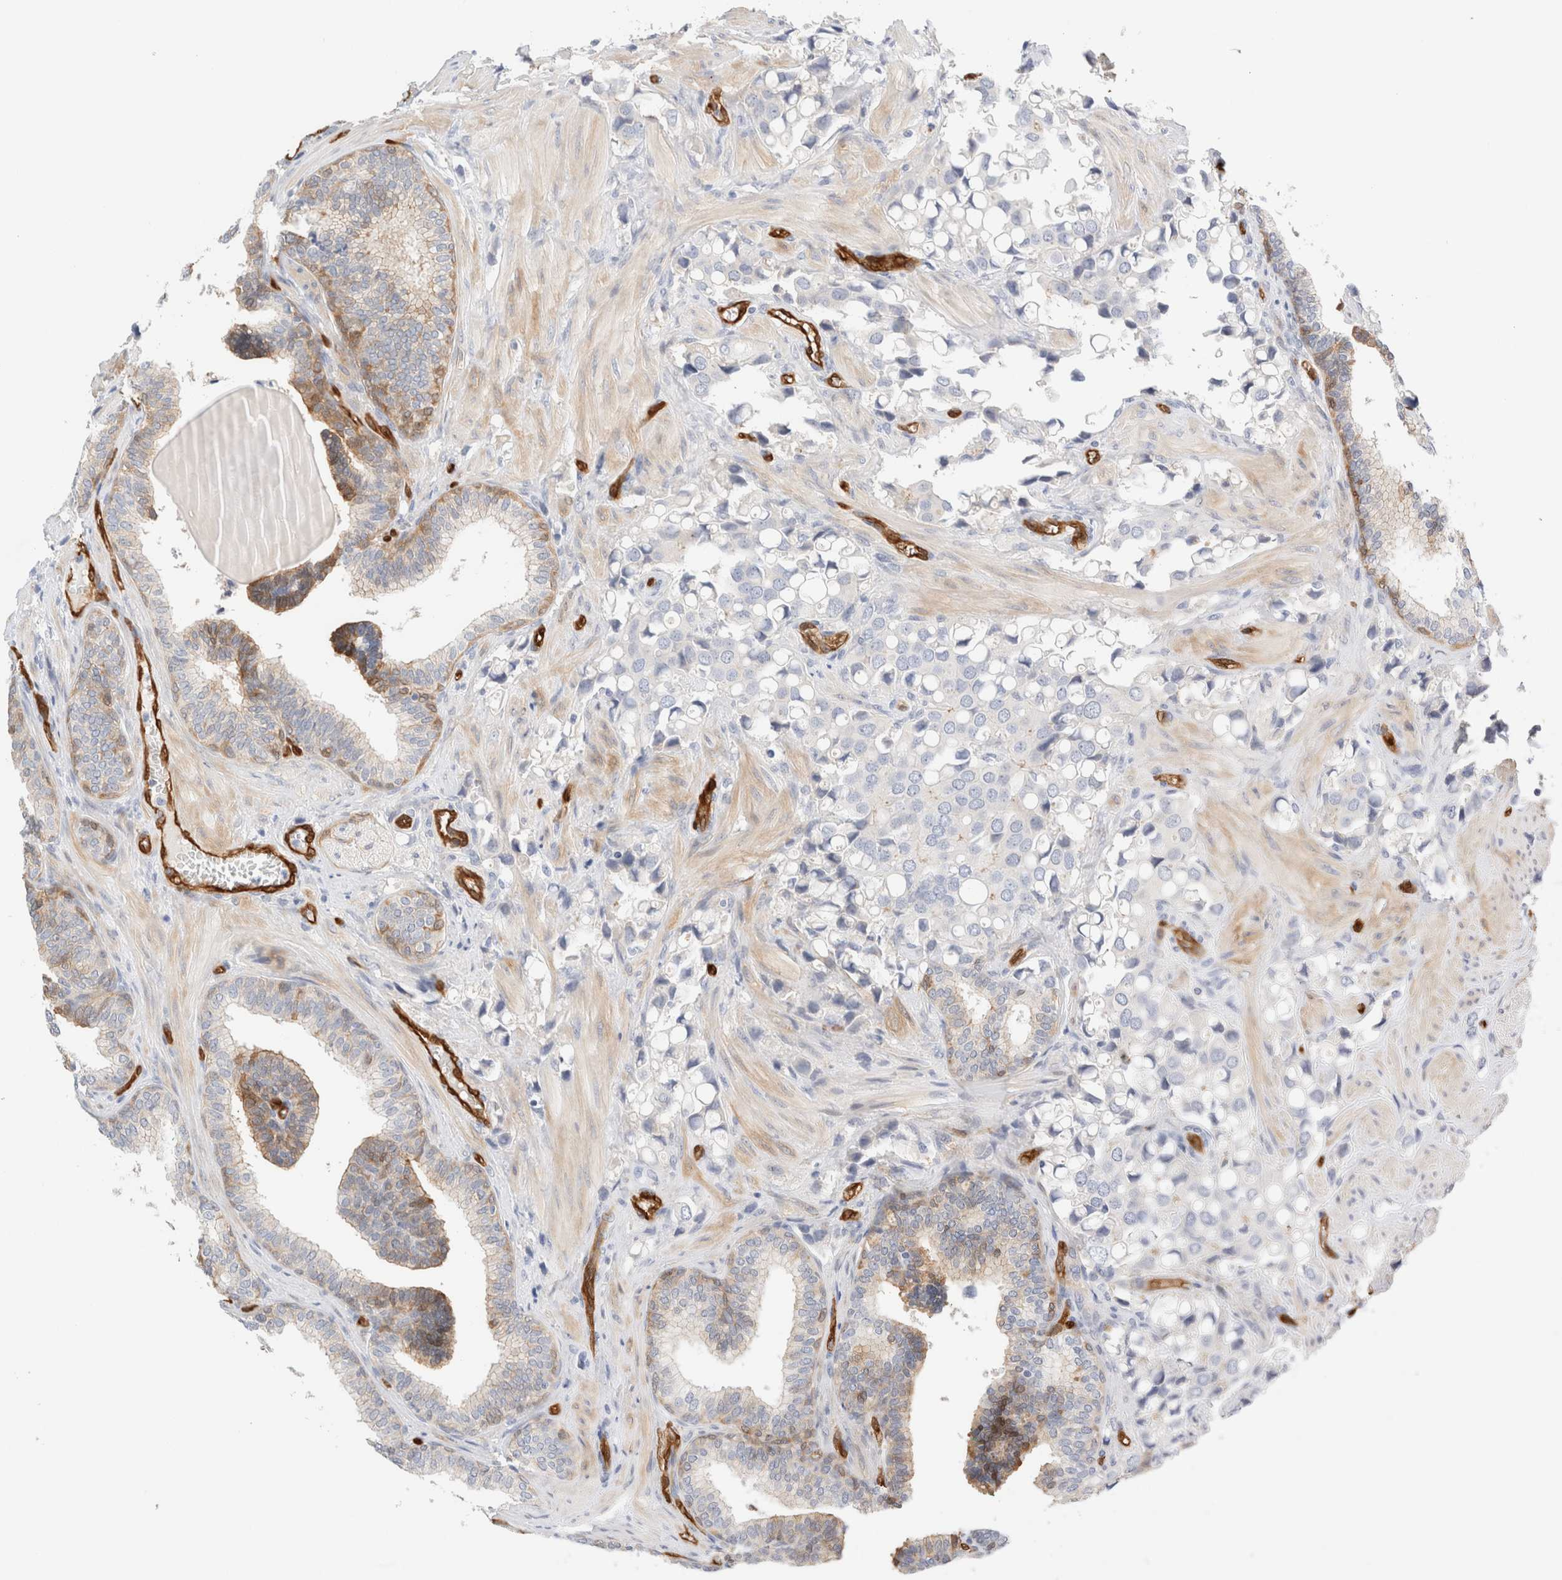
{"staining": {"intensity": "negative", "quantity": "none", "location": "none"}, "tissue": "prostate cancer", "cell_type": "Tumor cells", "image_type": "cancer", "snomed": [{"axis": "morphology", "description": "Adenocarcinoma, High grade"}, {"axis": "topography", "description": "Prostate"}], "caption": "The histopathology image reveals no staining of tumor cells in prostate adenocarcinoma (high-grade).", "gene": "LMCD1", "patient": {"sex": "male", "age": 52}}